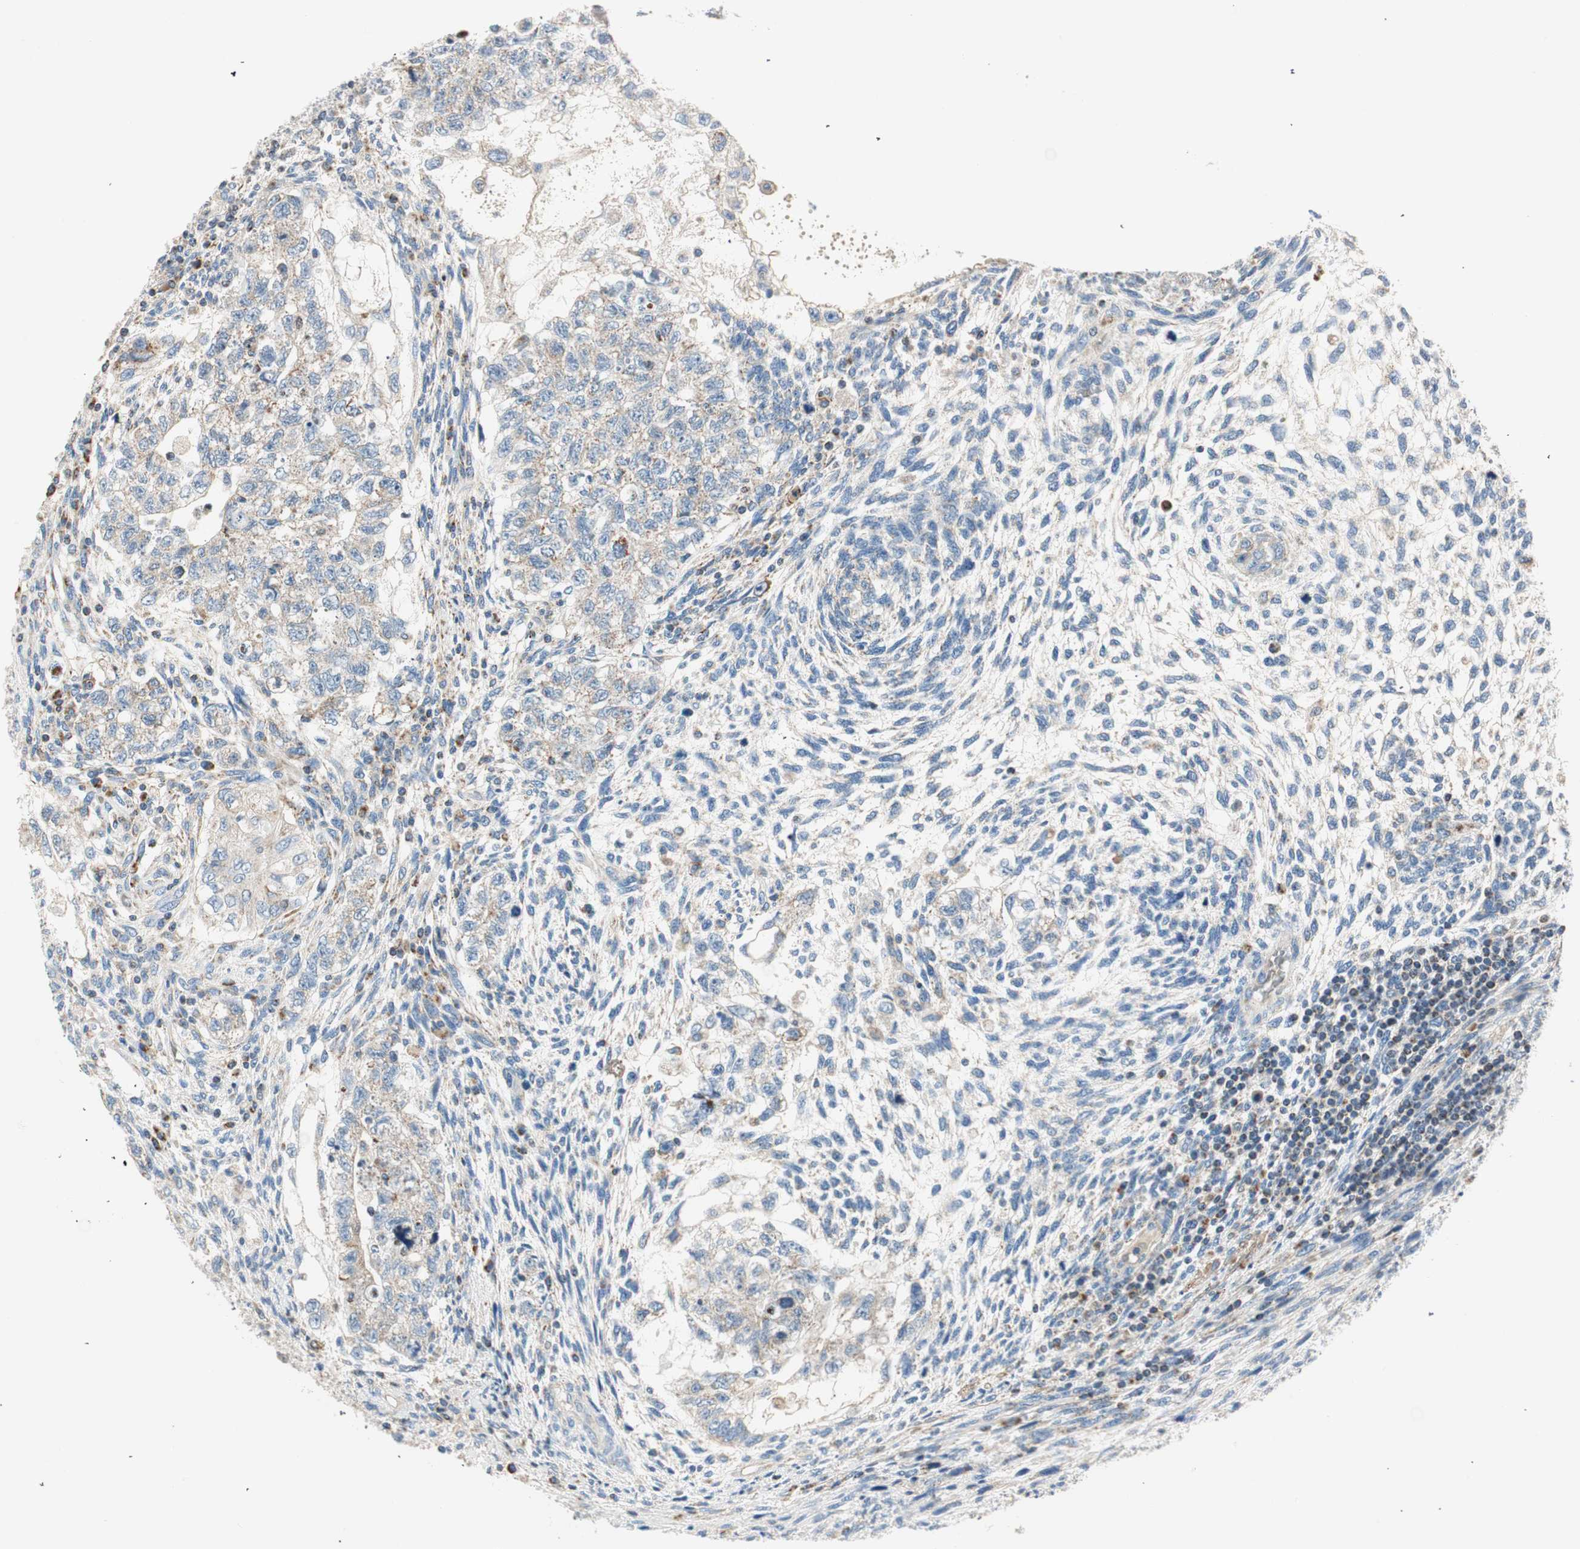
{"staining": {"intensity": "weak", "quantity": ">75%", "location": "cytoplasmic/membranous"}, "tissue": "testis cancer", "cell_type": "Tumor cells", "image_type": "cancer", "snomed": [{"axis": "morphology", "description": "Normal tissue, NOS"}, {"axis": "morphology", "description": "Carcinoma, Embryonal, NOS"}, {"axis": "topography", "description": "Testis"}], "caption": "Immunohistochemical staining of human testis cancer demonstrates low levels of weak cytoplasmic/membranous protein expression in about >75% of tumor cells. (DAB IHC with brightfield microscopy, high magnification).", "gene": "RORB", "patient": {"sex": "male", "age": 36}}